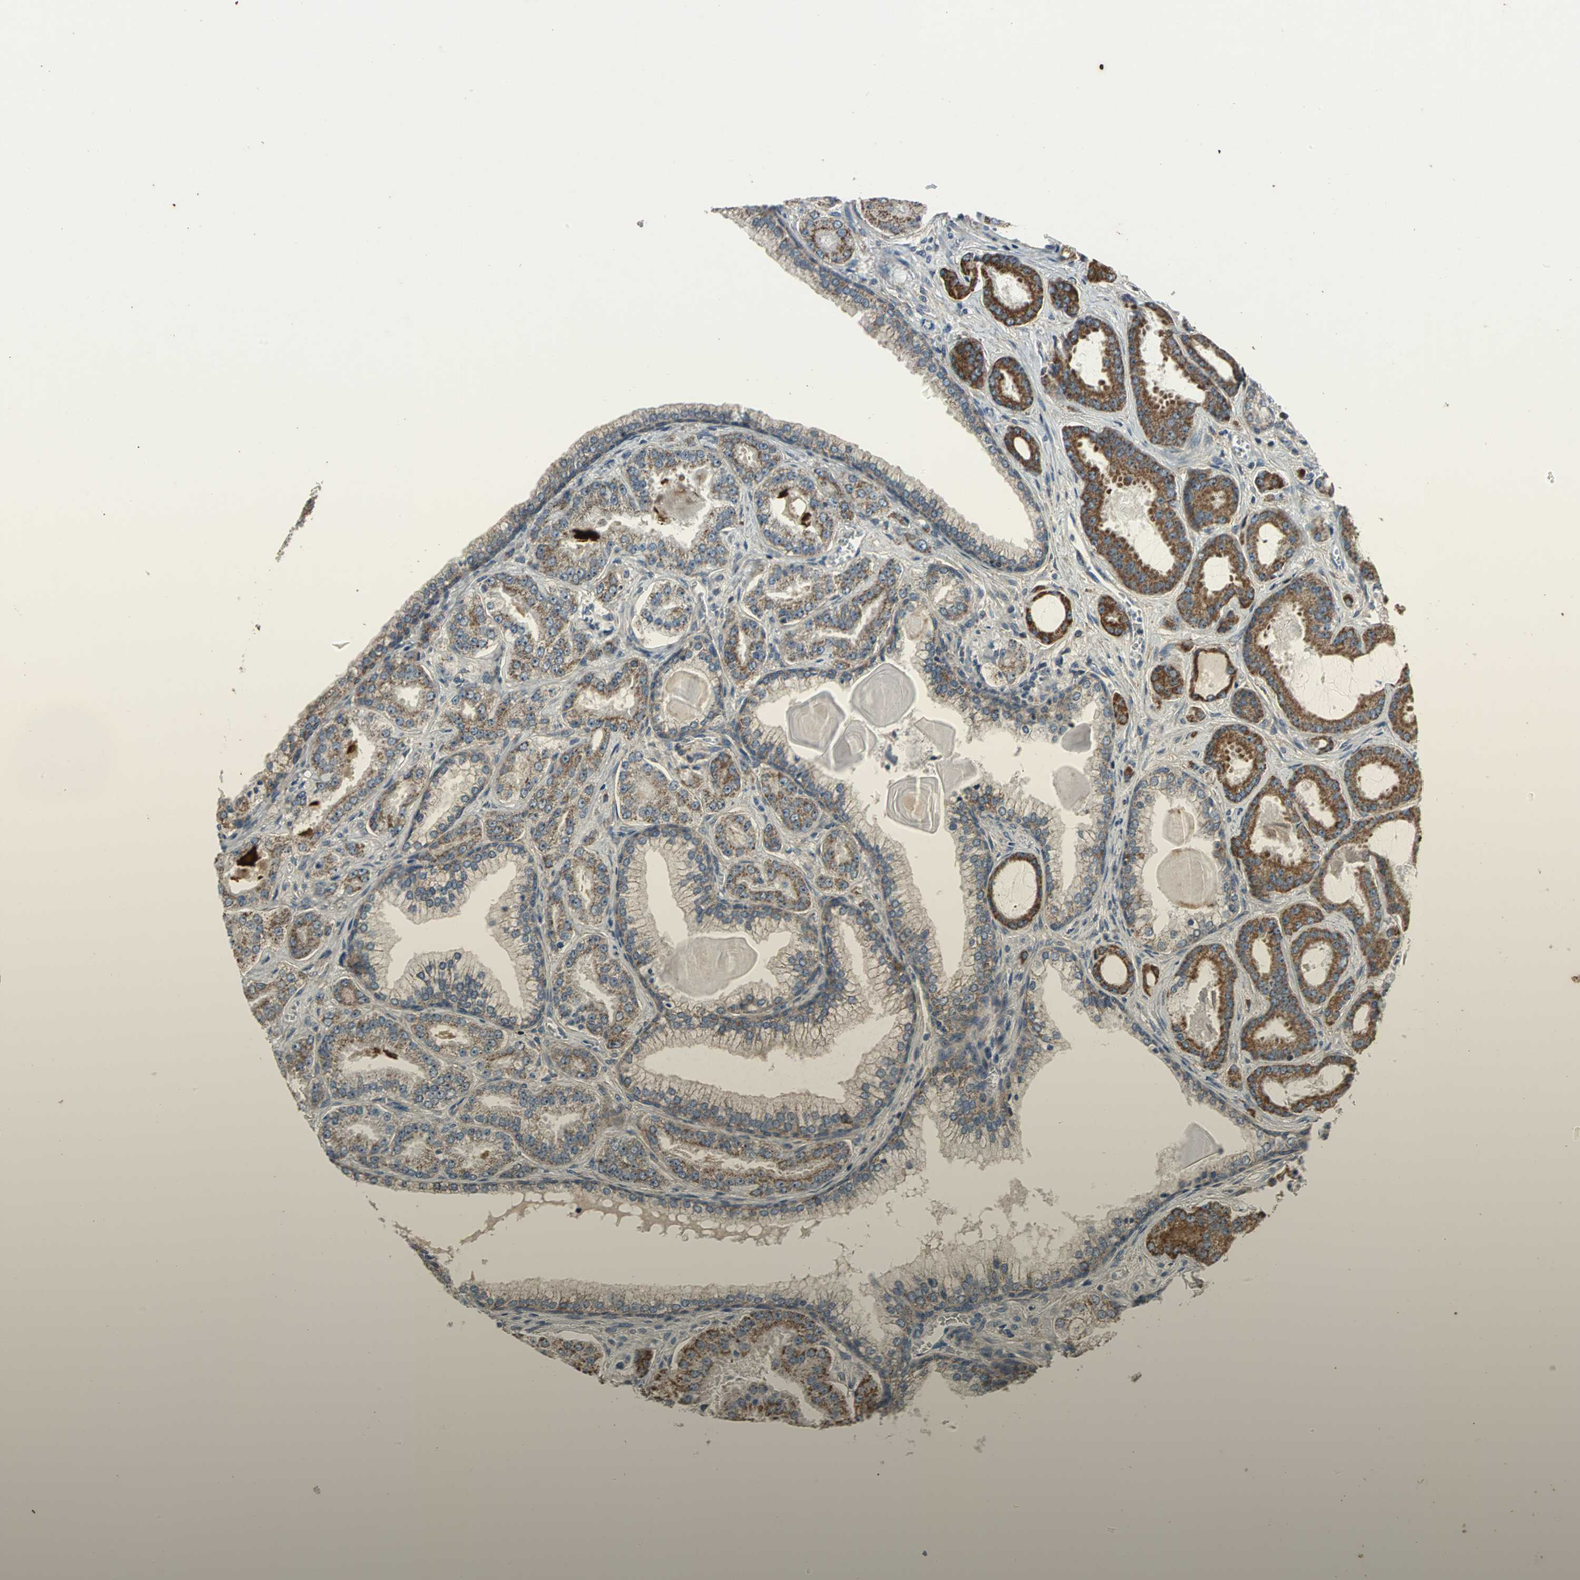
{"staining": {"intensity": "moderate", "quantity": ">75%", "location": "cytoplasmic/membranous"}, "tissue": "prostate cancer", "cell_type": "Tumor cells", "image_type": "cancer", "snomed": [{"axis": "morphology", "description": "Adenocarcinoma, Low grade"}, {"axis": "topography", "description": "Prostate"}], "caption": "A brown stain shows moderate cytoplasmic/membranous positivity of a protein in human prostate low-grade adenocarcinoma tumor cells. The staining was performed using DAB to visualize the protein expression in brown, while the nuclei were stained in blue with hematoxylin (Magnification: 20x).", "gene": "JADE3", "patient": {"sex": "male", "age": 59}}